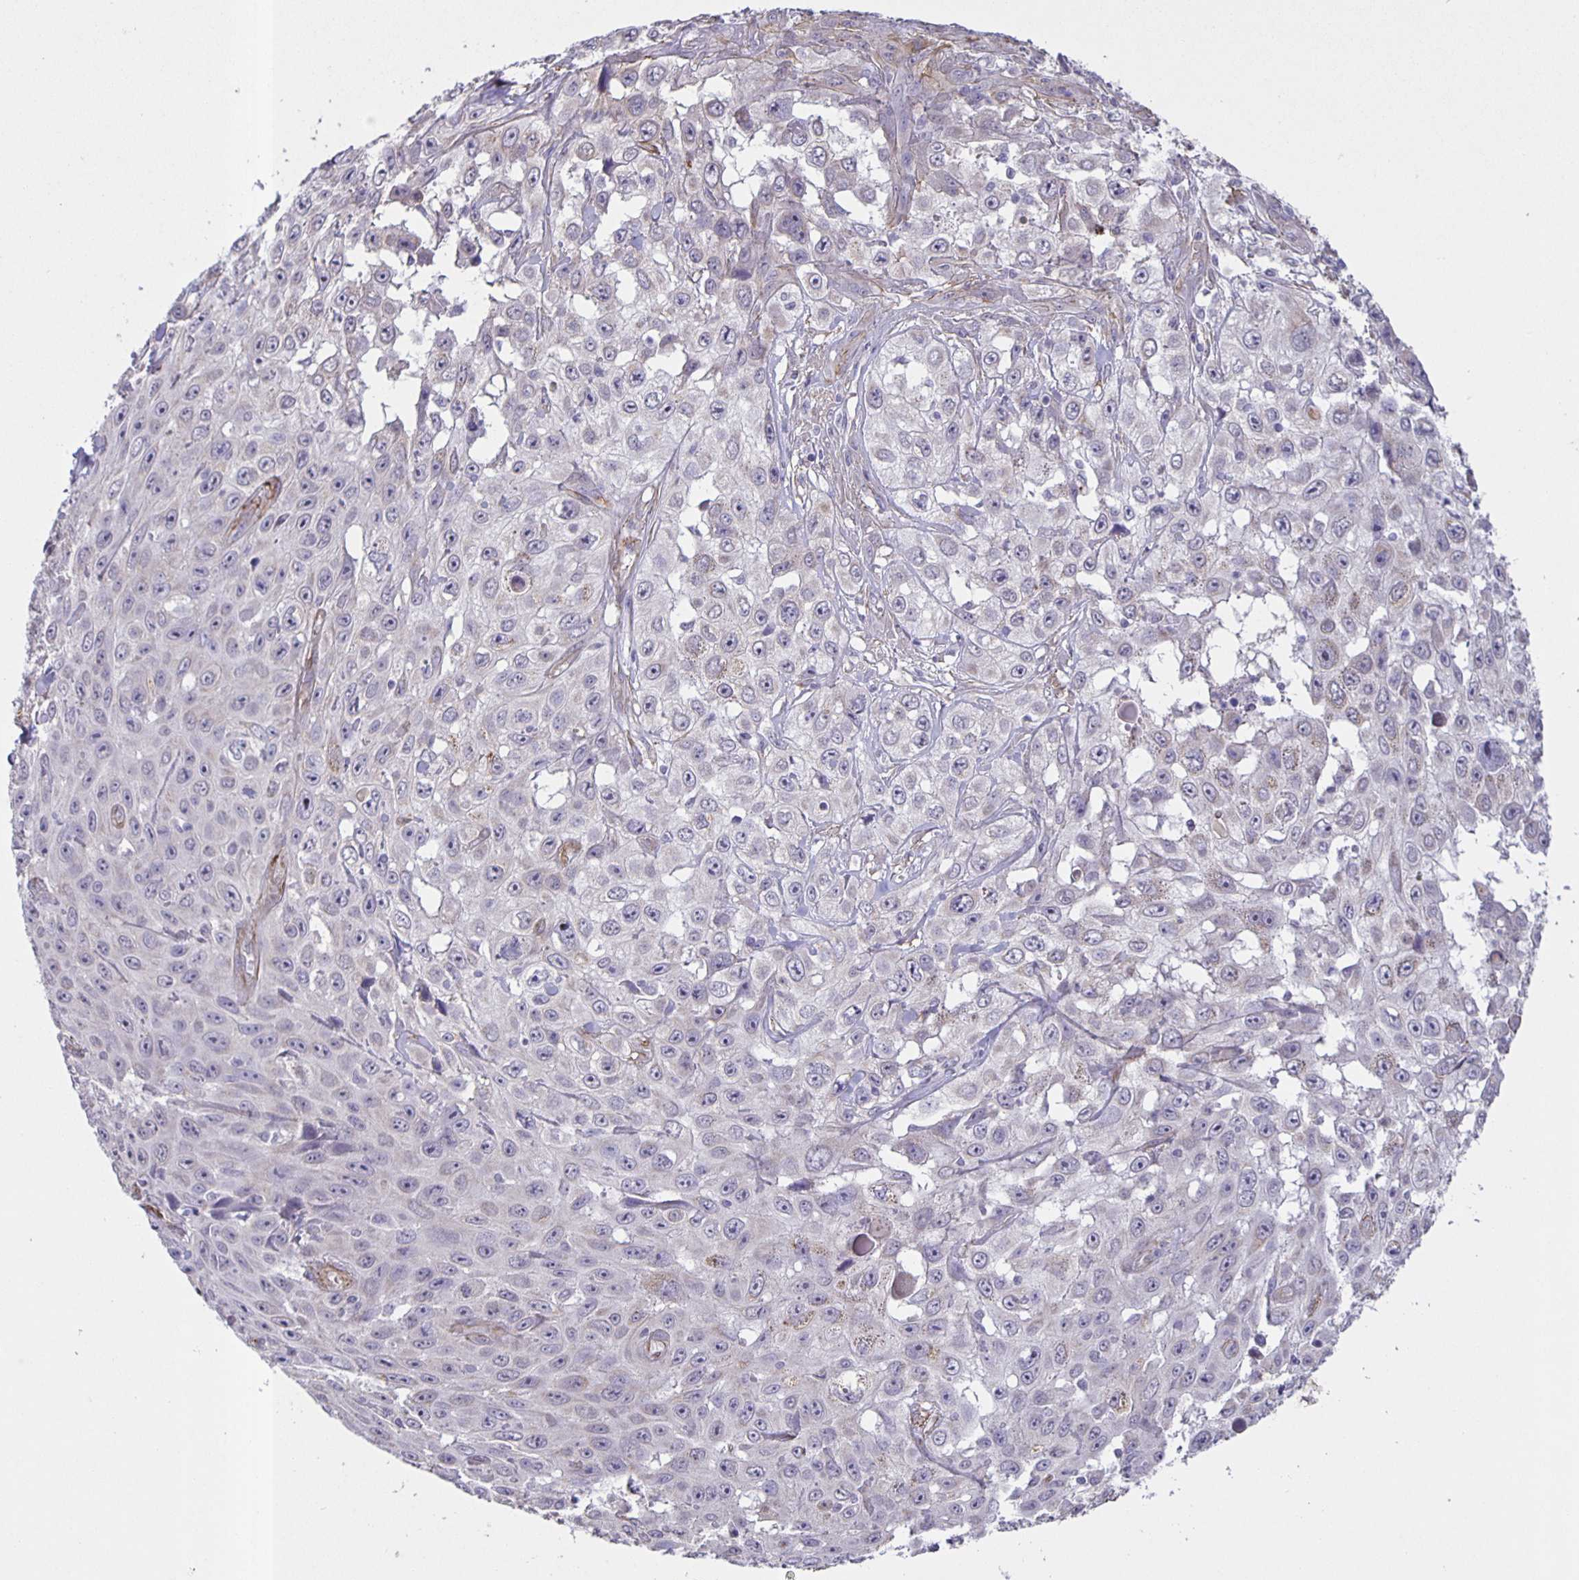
{"staining": {"intensity": "negative", "quantity": "none", "location": "none"}, "tissue": "skin cancer", "cell_type": "Tumor cells", "image_type": "cancer", "snomed": [{"axis": "morphology", "description": "Squamous cell carcinoma, NOS"}, {"axis": "topography", "description": "Skin"}], "caption": "Protein analysis of skin cancer (squamous cell carcinoma) reveals no significant positivity in tumor cells.", "gene": "SRCIN1", "patient": {"sex": "male", "age": 82}}